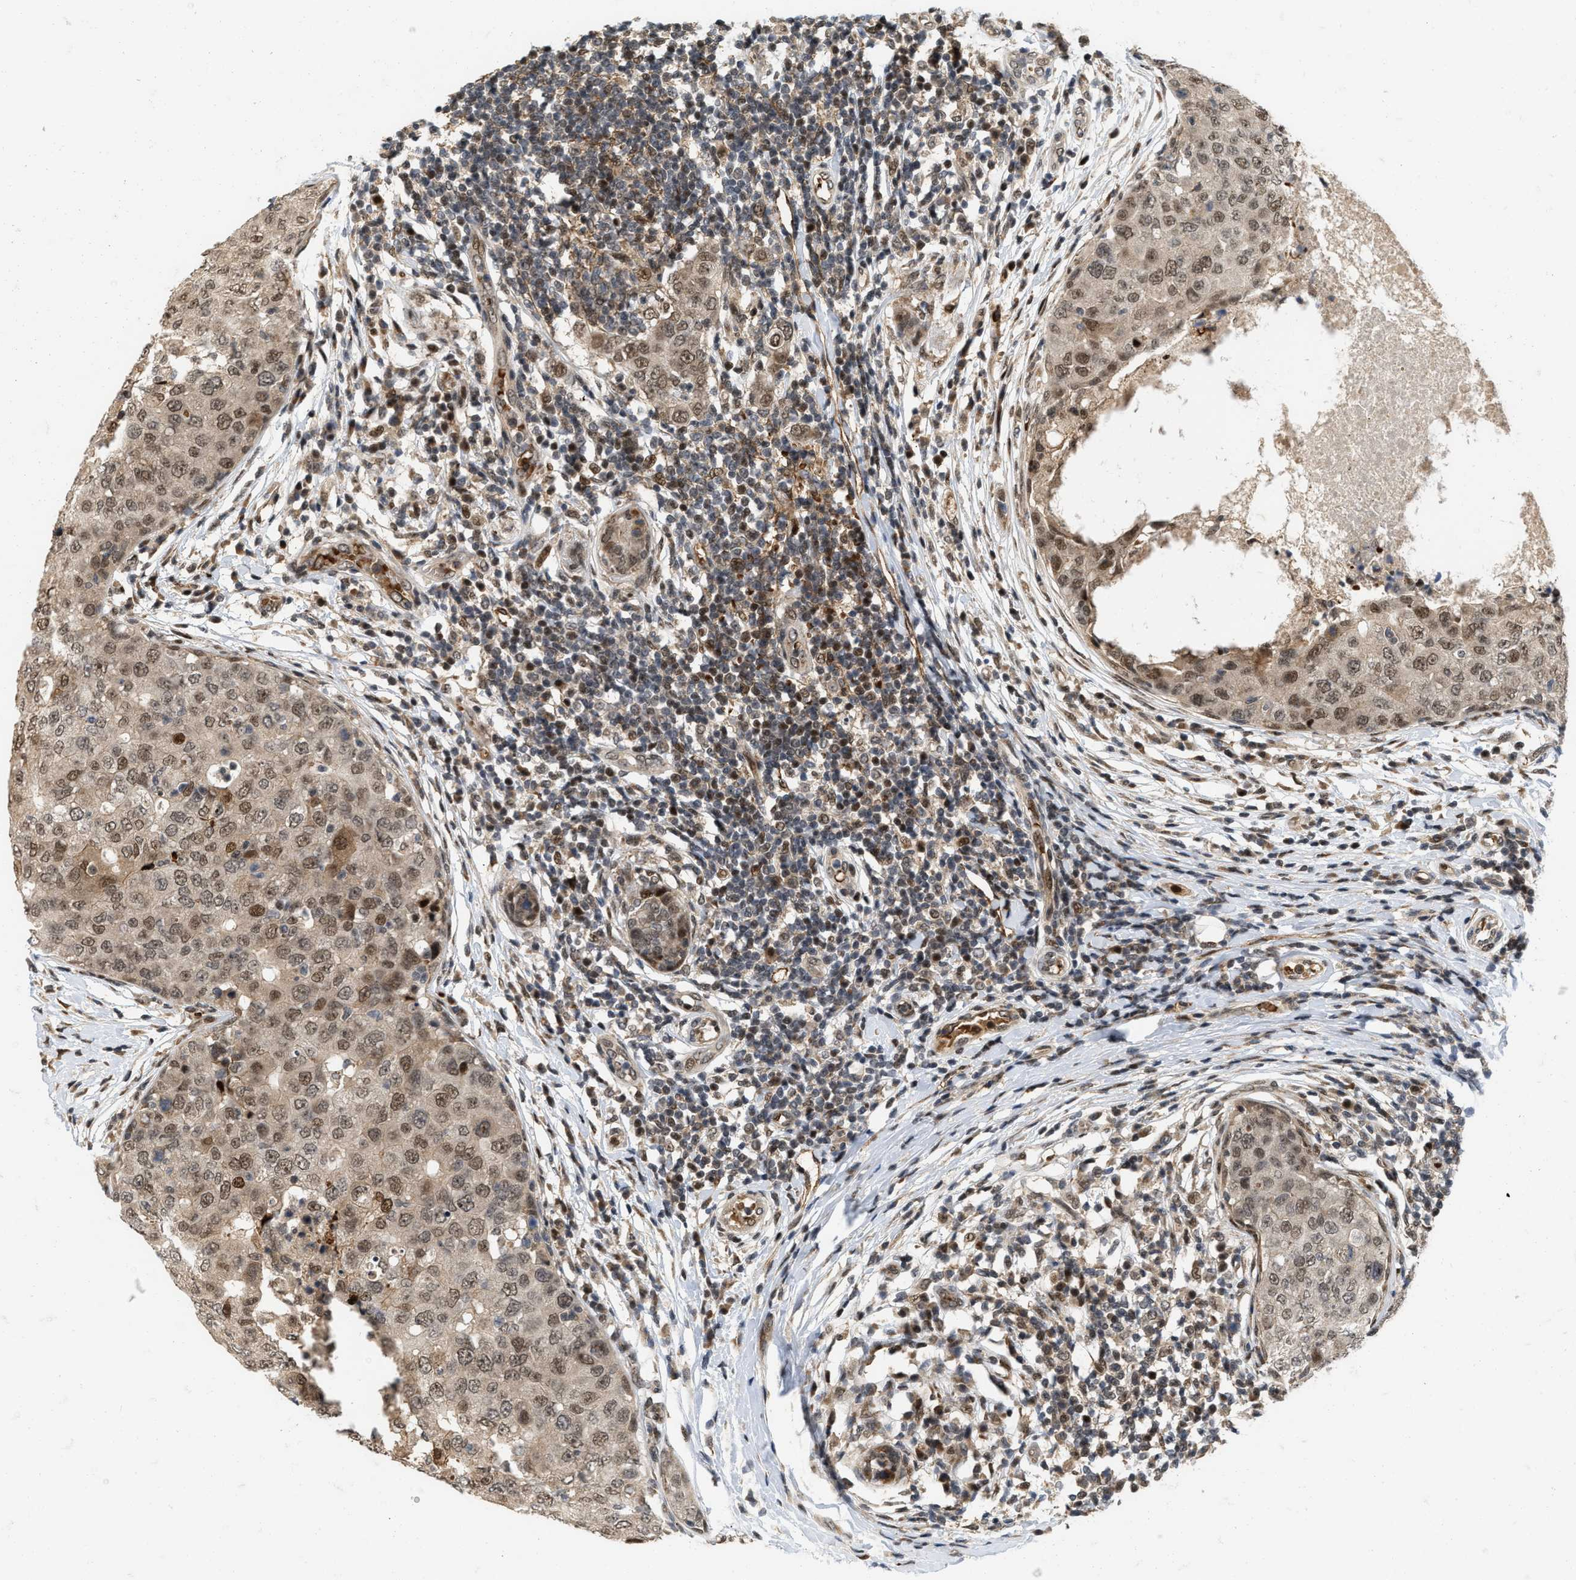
{"staining": {"intensity": "moderate", "quantity": ">75%", "location": "nuclear"}, "tissue": "breast cancer", "cell_type": "Tumor cells", "image_type": "cancer", "snomed": [{"axis": "morphology", "description": "Duct carcinoma"}, {"axis": "topography", "description": "Breast"}], "caption": "DAB (3,3'-diaminobenzidine) immunohistochemical staining of human breast cancer displays moderate nuclear protein positivity in approximately >75% of tumor cells. The protein is shown in brown color, while the nuclei are stained blue.", "gene": "ANKRD11", "patient": {"sex": "female", "age": 27}}